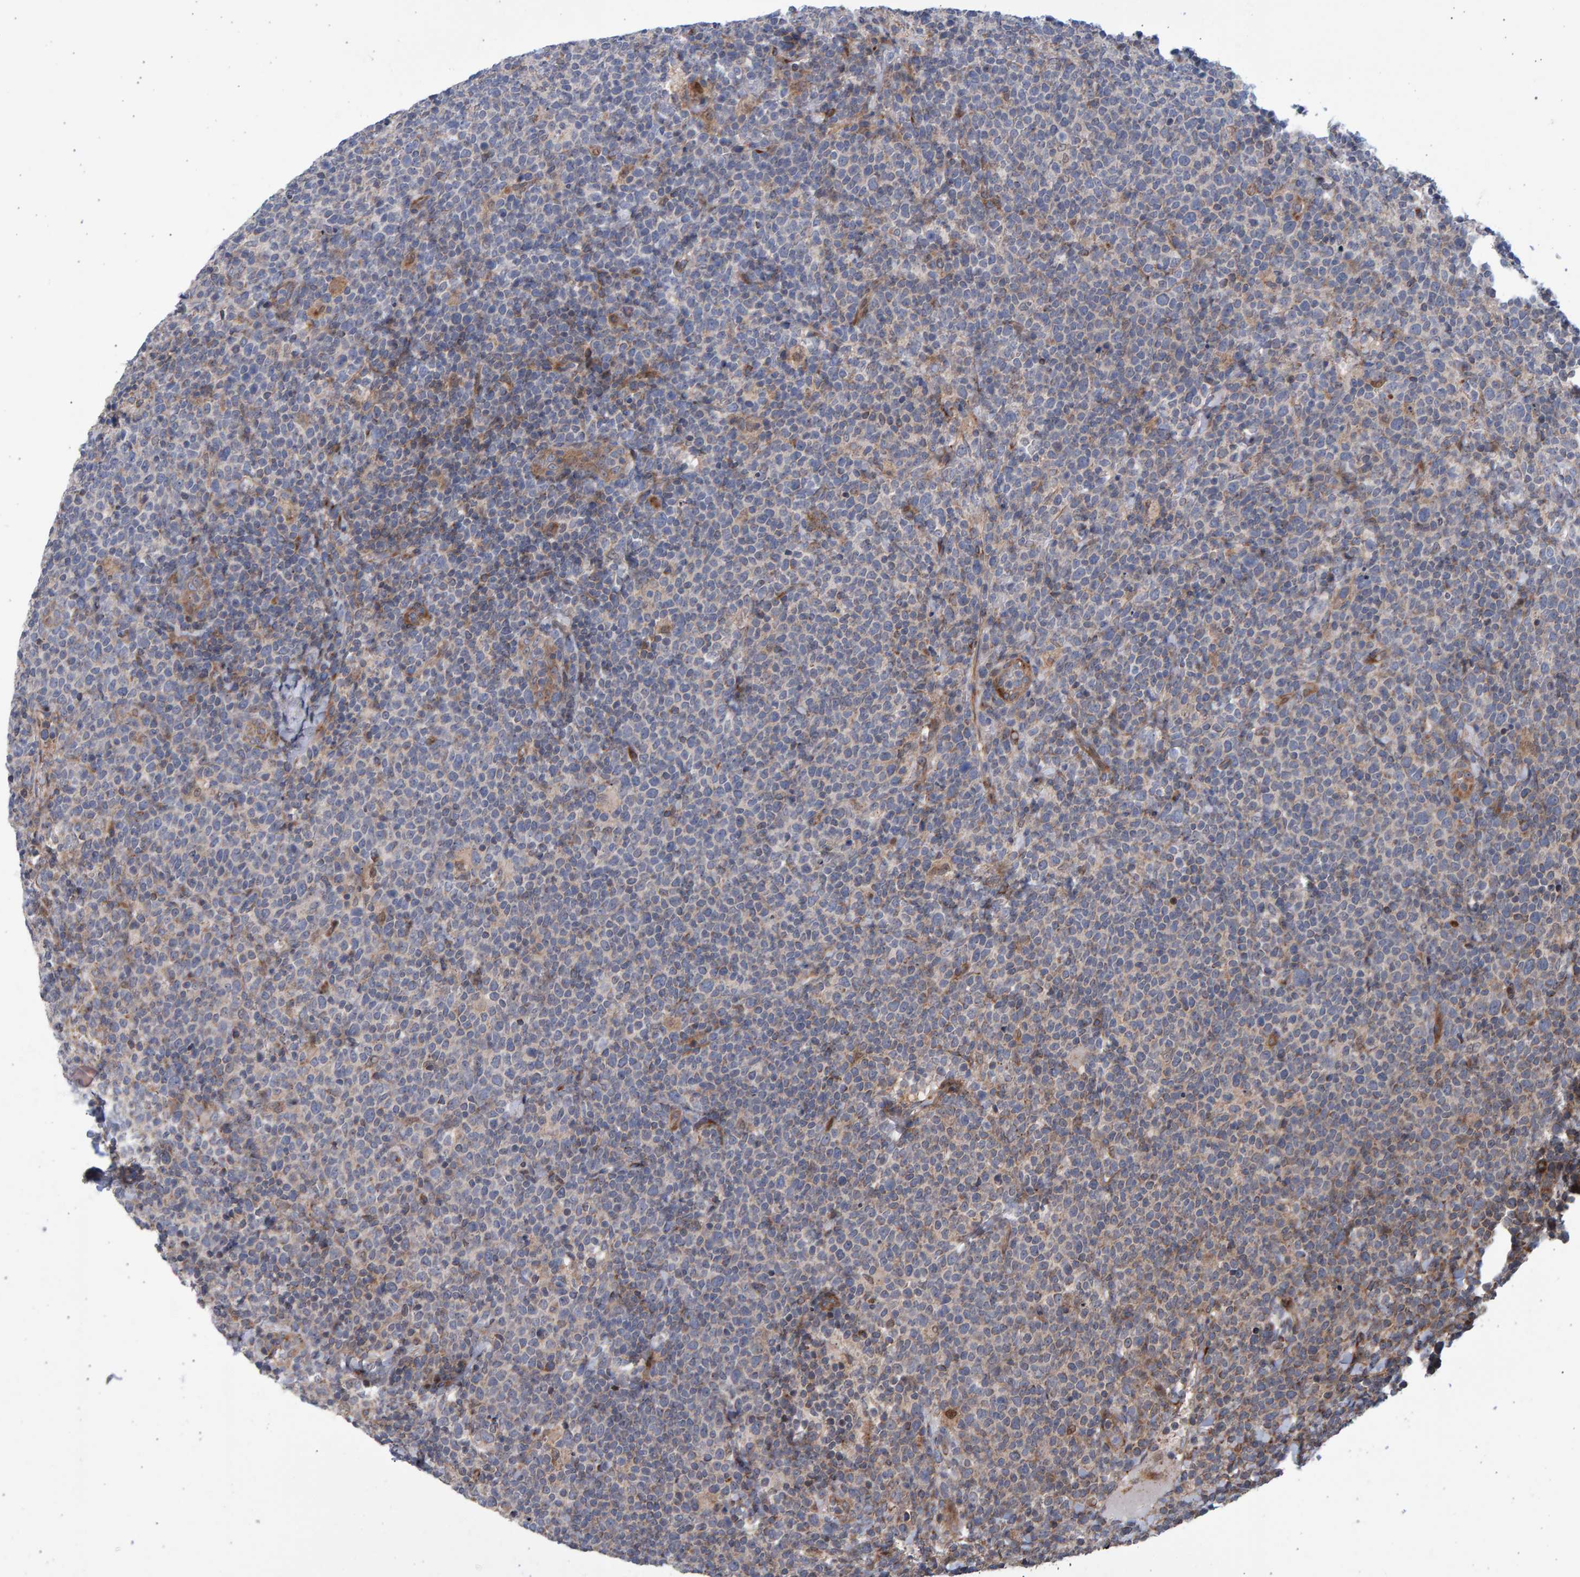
{"staining": {"intensity": "weak", "quantity": "<25%", "location": "cytoplasmic/membranous"}, "tissue": "lymphoma", "cell_type": "Tumor cells", "image_type": "cancer", "snomed": [{"axis": "morphology", "description": "Malignant lymphoma, non-Hodgkin's type, High grade"}, {"axis": "topography", "description": "Lymph node"}], "caption": "Tumor cells show no significant expression in malignant lymphoma, non-Hodgkin's type (high-grade).", "gene": "LRBA", "patient": {"sex": "male", "age": 61}}